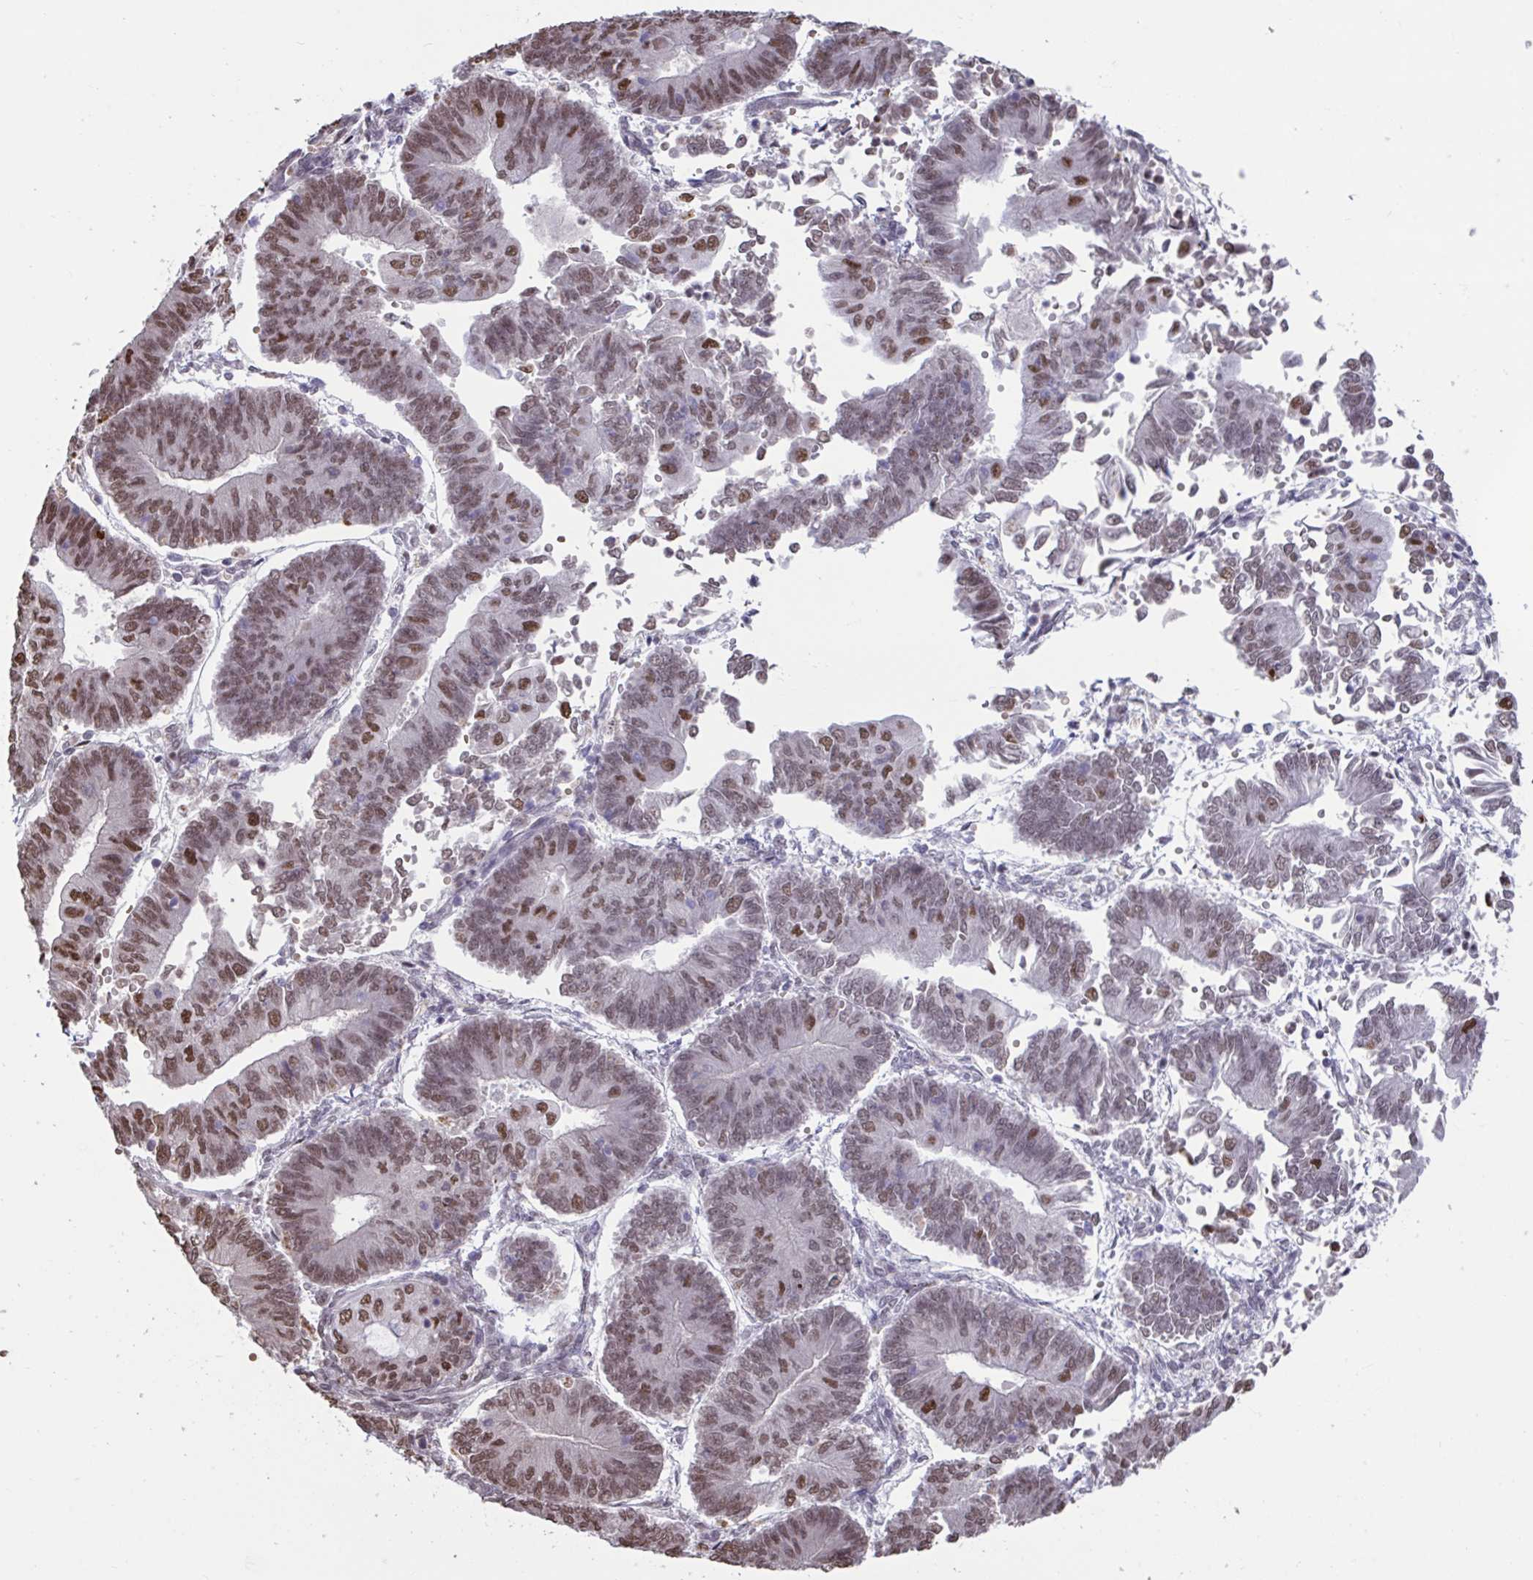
{"staining": {"intensity": "moderate", "quantity": ">75%", "location": "nuclear"}, "tissue": "endometrial cancer", "cell_type": "Tumor cells", "image_type": "cancer", "snomed": [{"axis": "morphology", "description": "Adenocarcinoma, NOS"}, {"axis": "topography", "description": "Endometrium"}], "caption": "Endometrial cancer (adenocarcinoma) stained with a protein marker exhibits moderate staining in tumor cells.", "gene": "HNRNPDL", "patient": {"sex": "female", "age": 65}}